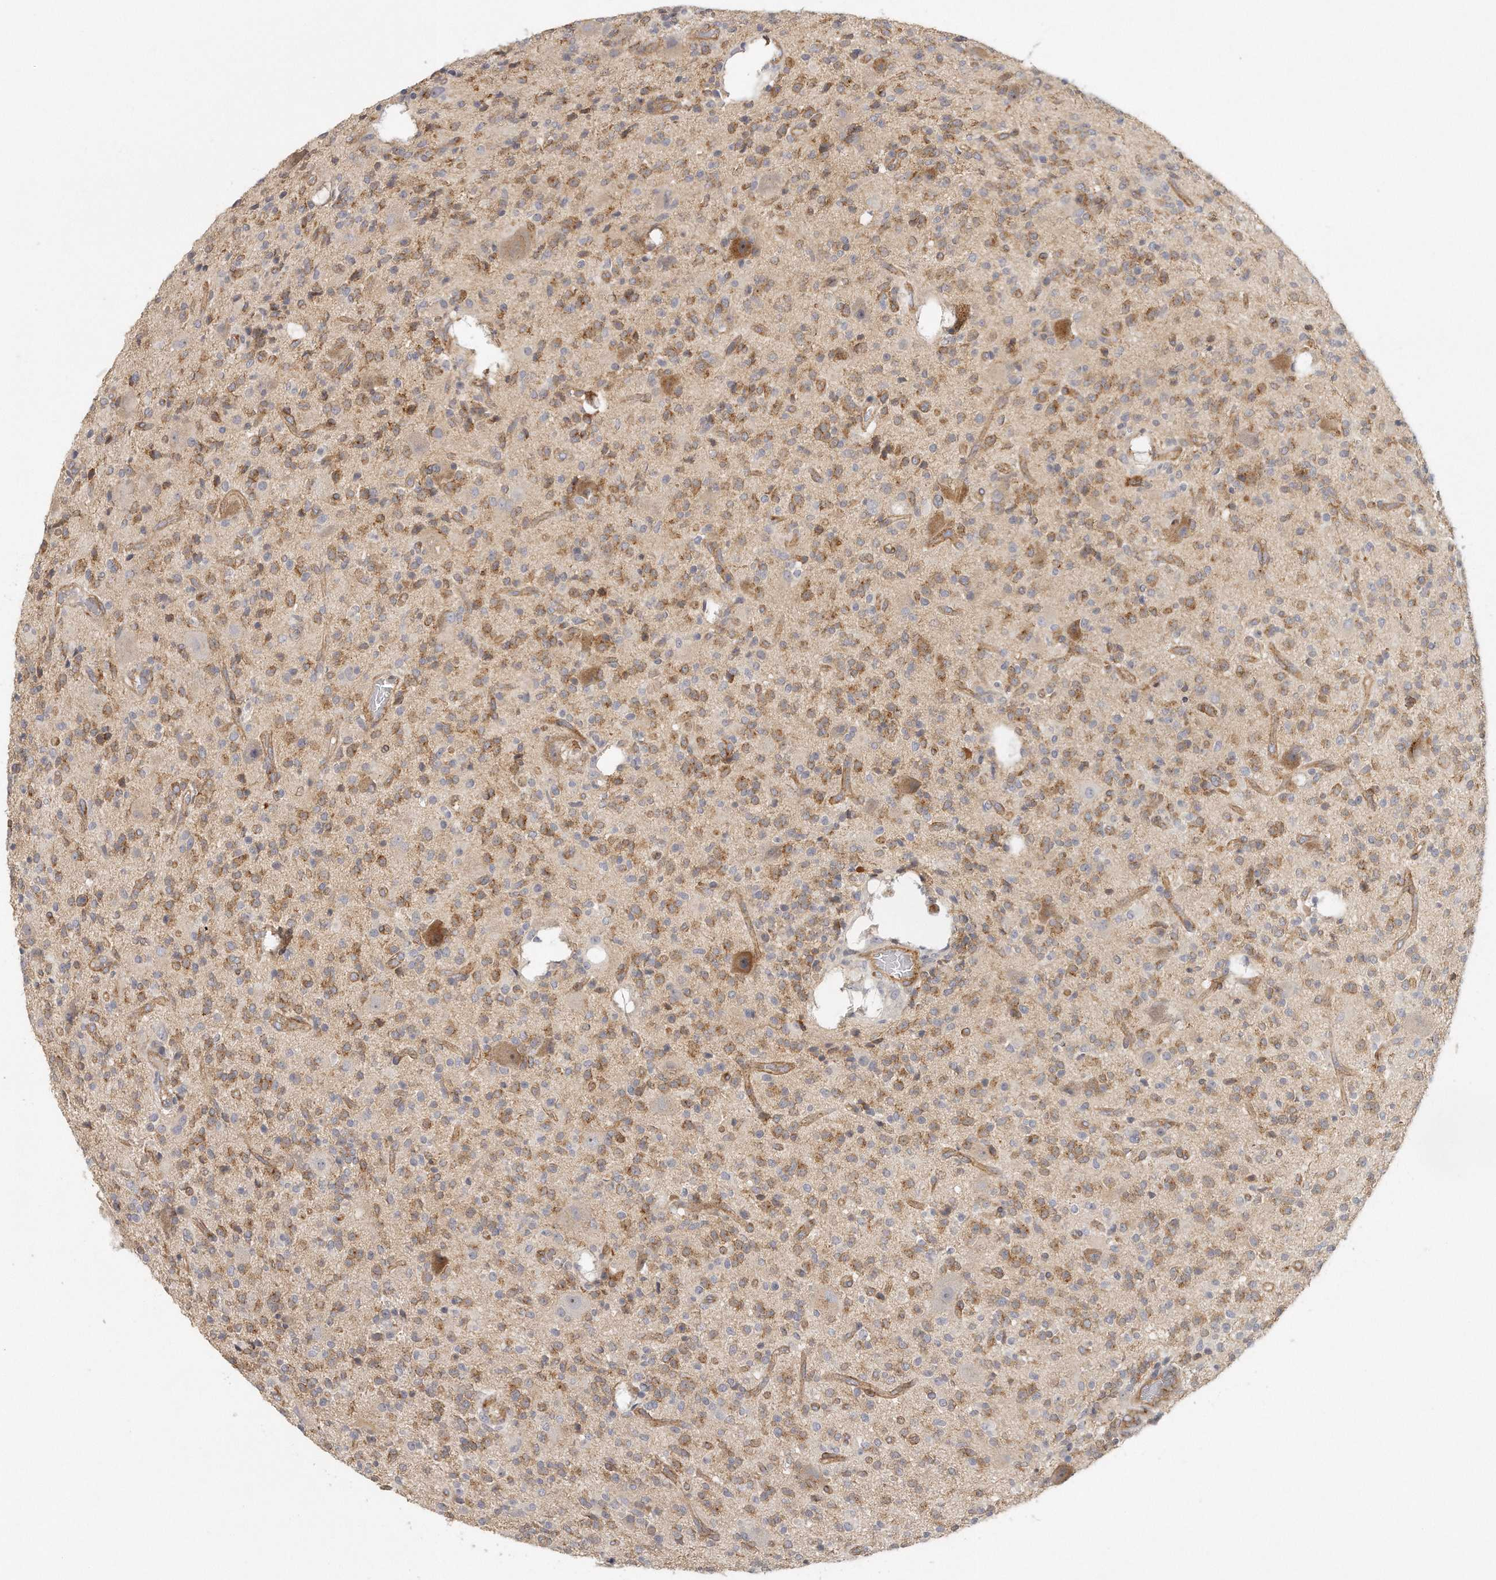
{"staining": {"intensity": "moderate", "quantity": ">75%", "location": "cytoplasmic/membranous"}, "tissue": "glioma", "cell_type": "Tumor cells", "image_type": "cancer", "snomed": [{"axis": "morphology", "description": "Glioma, malignant, High grade"}, {"axis": "topography", "description": "Brain"}], "caption": "The immunohistochemical stain labels moderate cytoplasmic/membranous positivity in tumor cells of glioma tissue.", "gene": "MTERF4", "patient": {"sex": "male", "age": 34}}